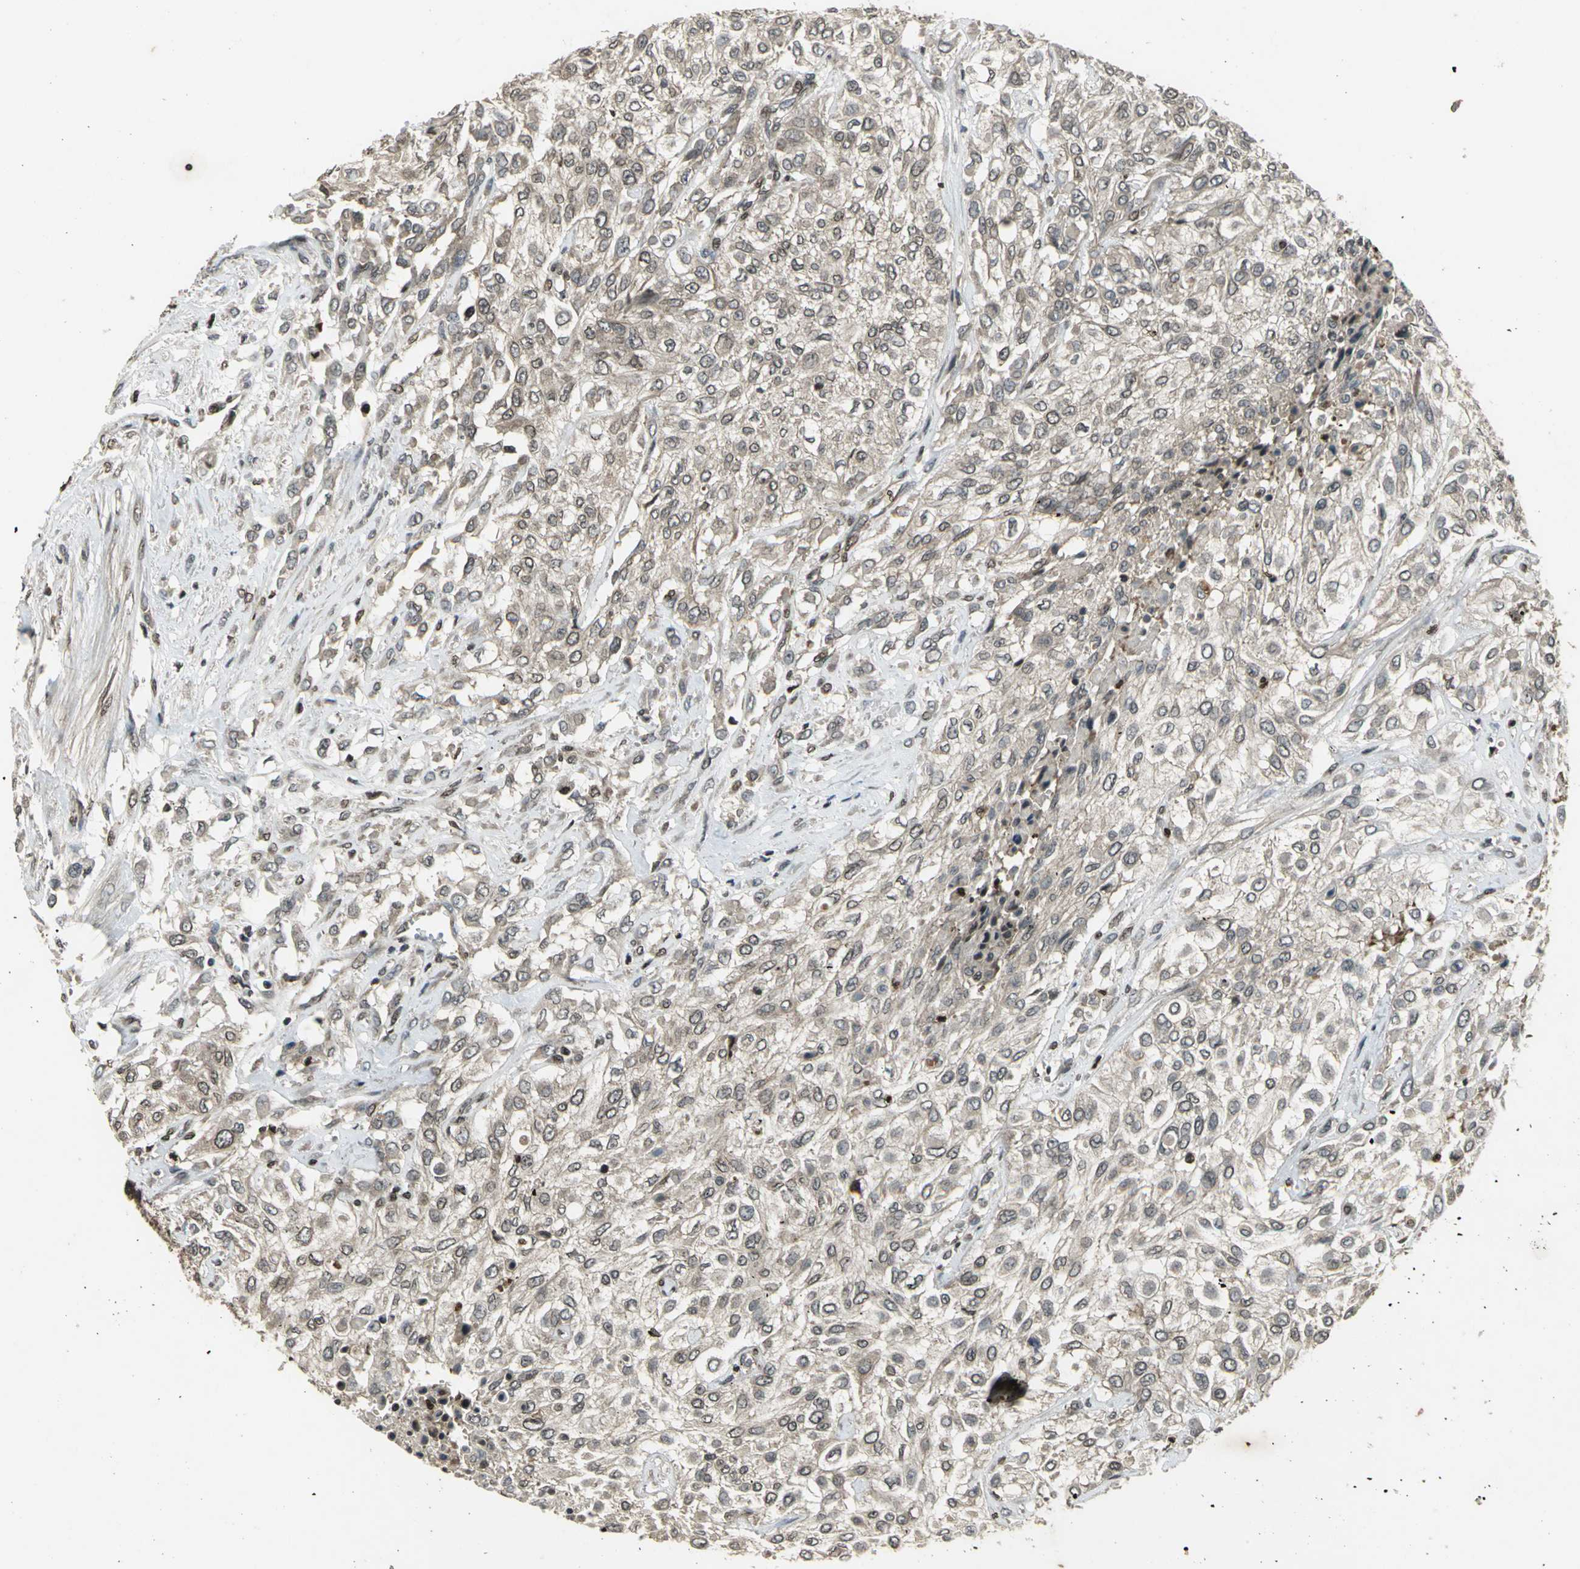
{"staining": {"intensity": "moderate", "quantity": ">75%", "location": "cytoplasmic/membranous,nuclear"}, "tissue": "urothelial cancer", "cell_type": "Tumor cells", "image_type": "cancer", "snomed": [{"axis": "morphology", "description": "Urothelial carcinoma, High grade"}, {"axis": "topography", "description": "Urinary bladder"}], "caption": "Immunohistochemistry (IHC) image of neoplastic tissue: urothelial cancer stained using immunohistochemistry (IHC) exhibits medium levels of moderate protein expression localized specifically in the cytoplasmic/membranous and nuclear of tumor cells, appearing as a cytoplasmic/membranous and nuclear brown color.", "gene": "AHR", "patient": {"sex": "male", "age": 57}}